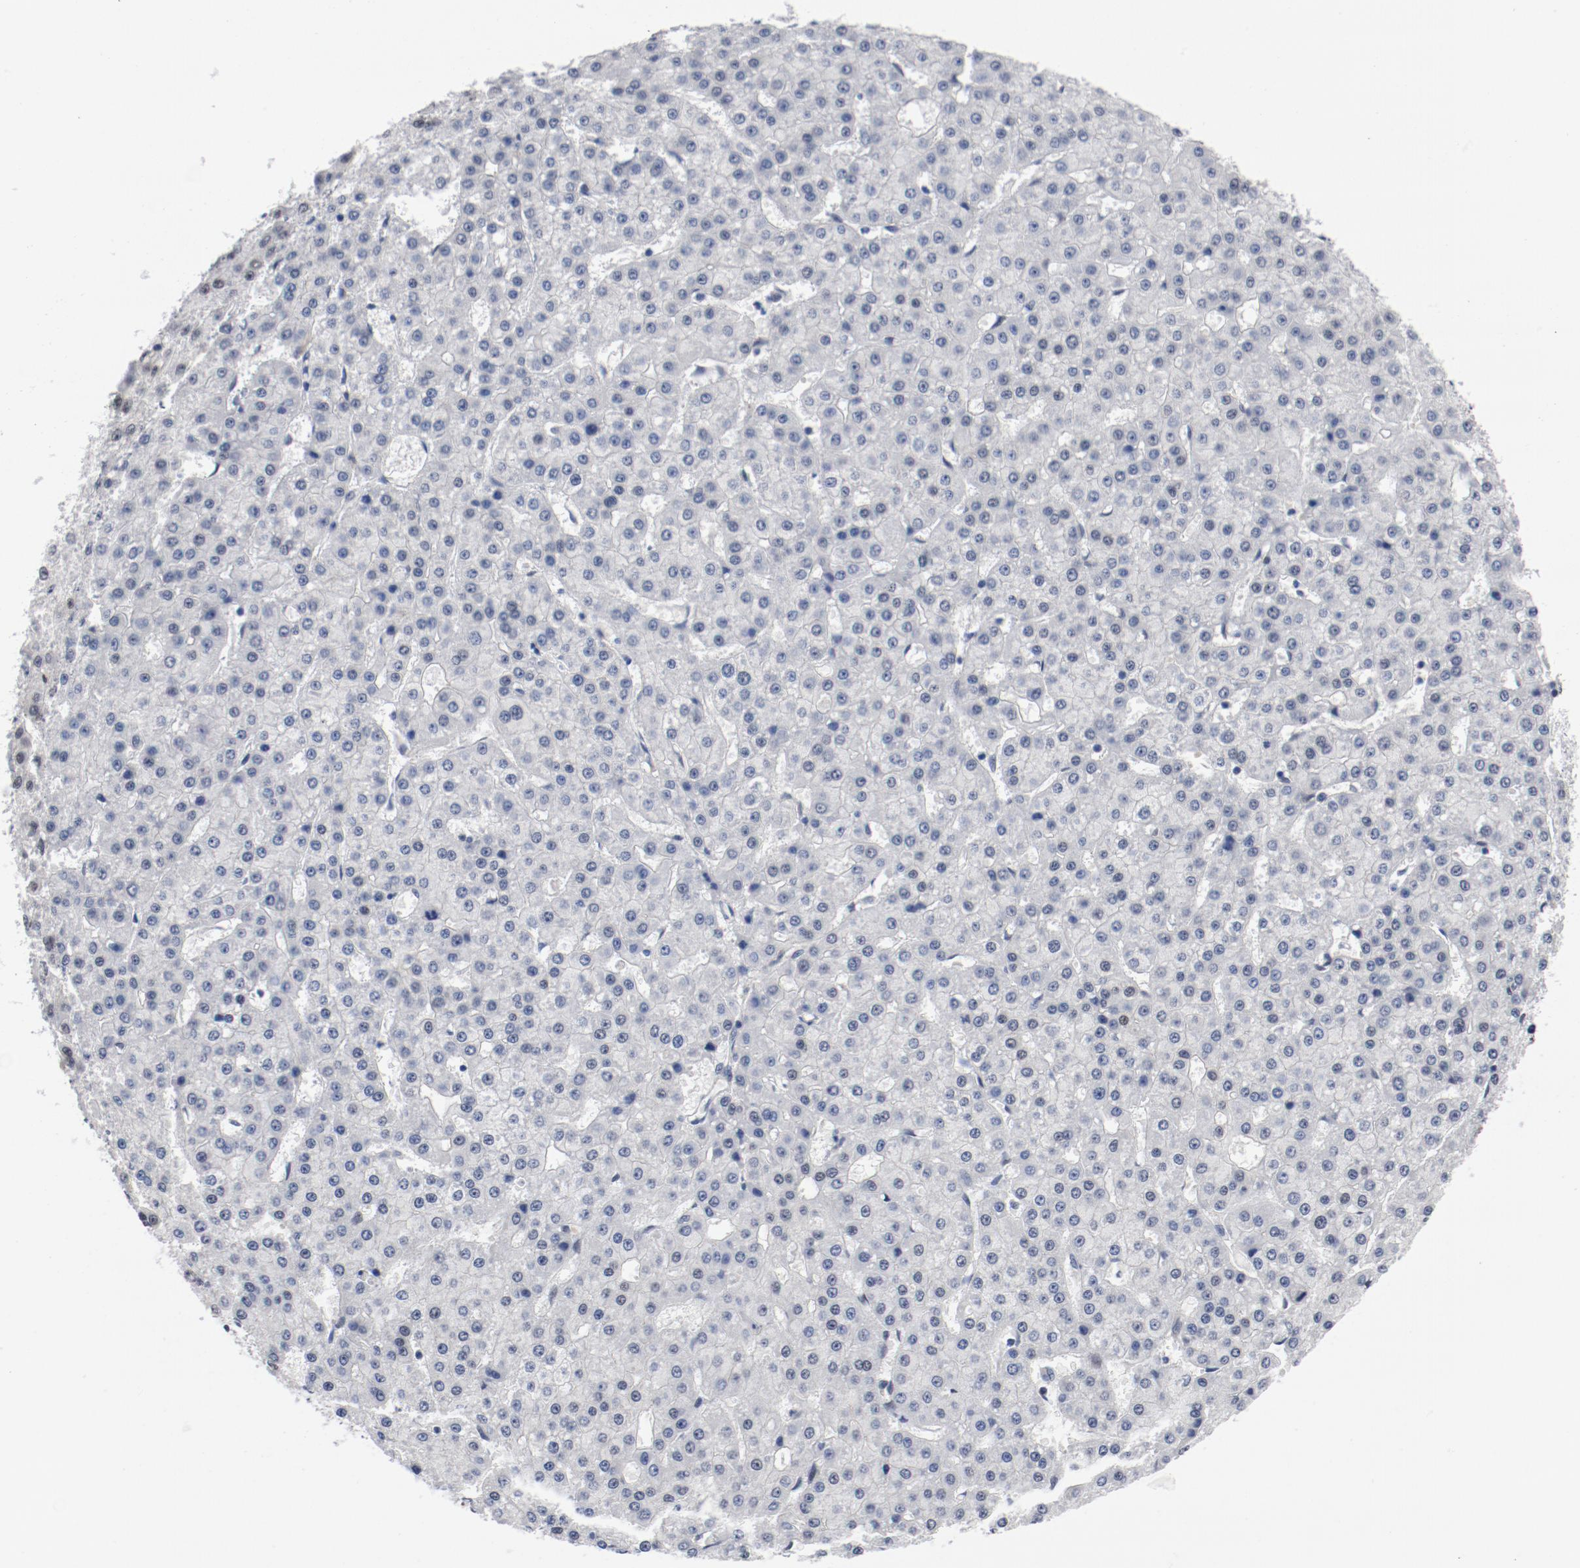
{"staining": {"intensity": "negative", "quantity": "none", "location": "none"}, "tissue": "liver cancer", "cell_type": "Tumor cells", "image_type": "cancer", "snomed": [{"axis": "morphology", "description": "Carcinoma, Hepatocellular, NOS"}, {"axis": "topography", "description": "Liver"}], "caption": "DAB (3,3'-diaminobenzidine) immunohistochemical staining of human liver hepatocellular carcinoma exhibits no significant expression in tumor cells. Brightfield microscopy of immunohistochemistry stained with DAB (brown) and hematoxylin (blue), captured at high magnification.", "gene": "ARNT", "patient": {"sex": "male", "age": 47}}